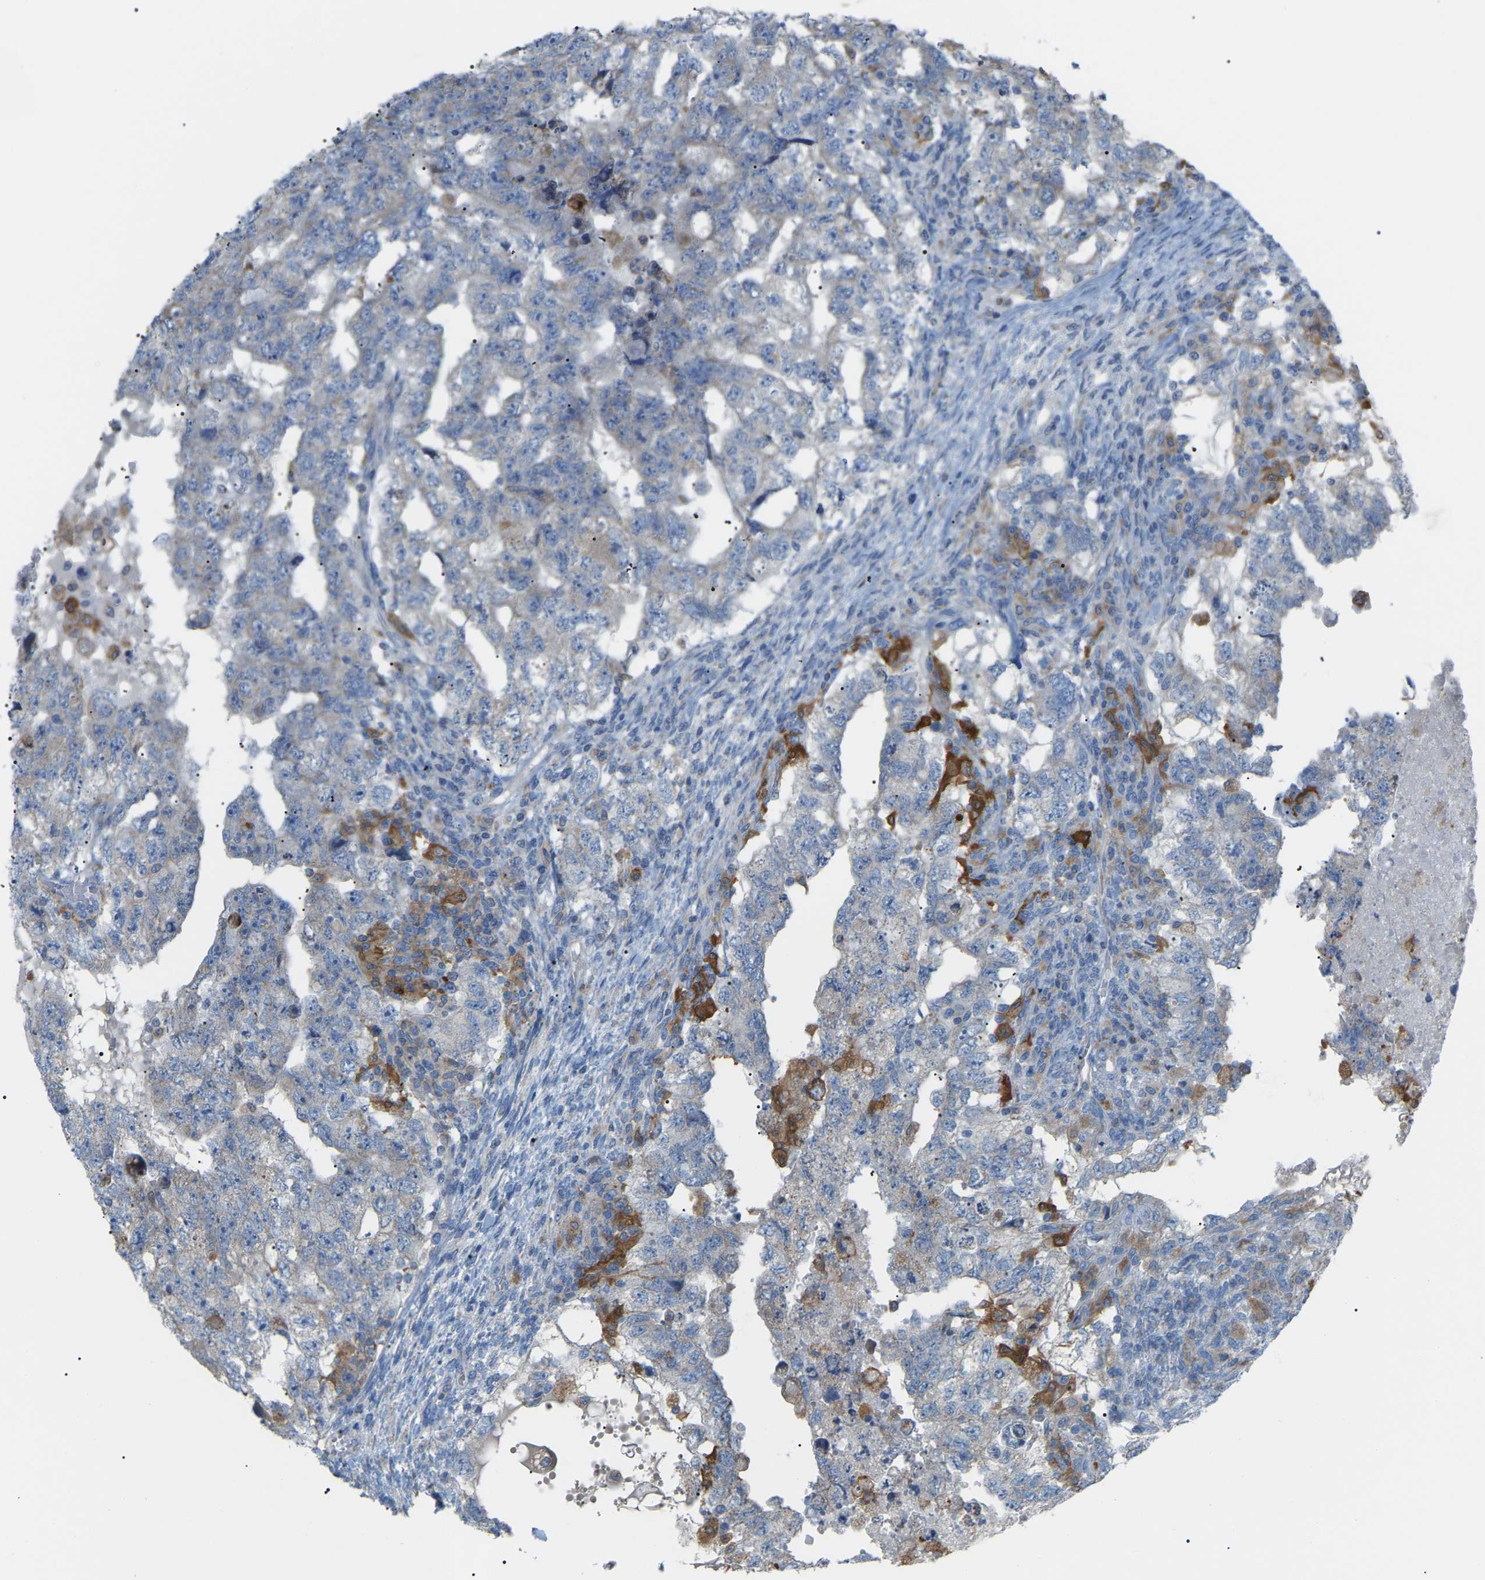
{"staining": {"intensity": "negative", "quantity": "none", "location": "none"}, "tissue": "testis cancer", "cell_type": "Tumor cells", "image_type": "cancer", "snomed": [{"axis": "morphology", "description": "Carcinoma, Embryonal, NOS"}, {"axis": "topography", "description": "Testis"}], "caption": "Tumor cells show no significant protein positivity in testis cancer.", "gene": "CROT", "patient": {"sex": "male", "age": 36}}